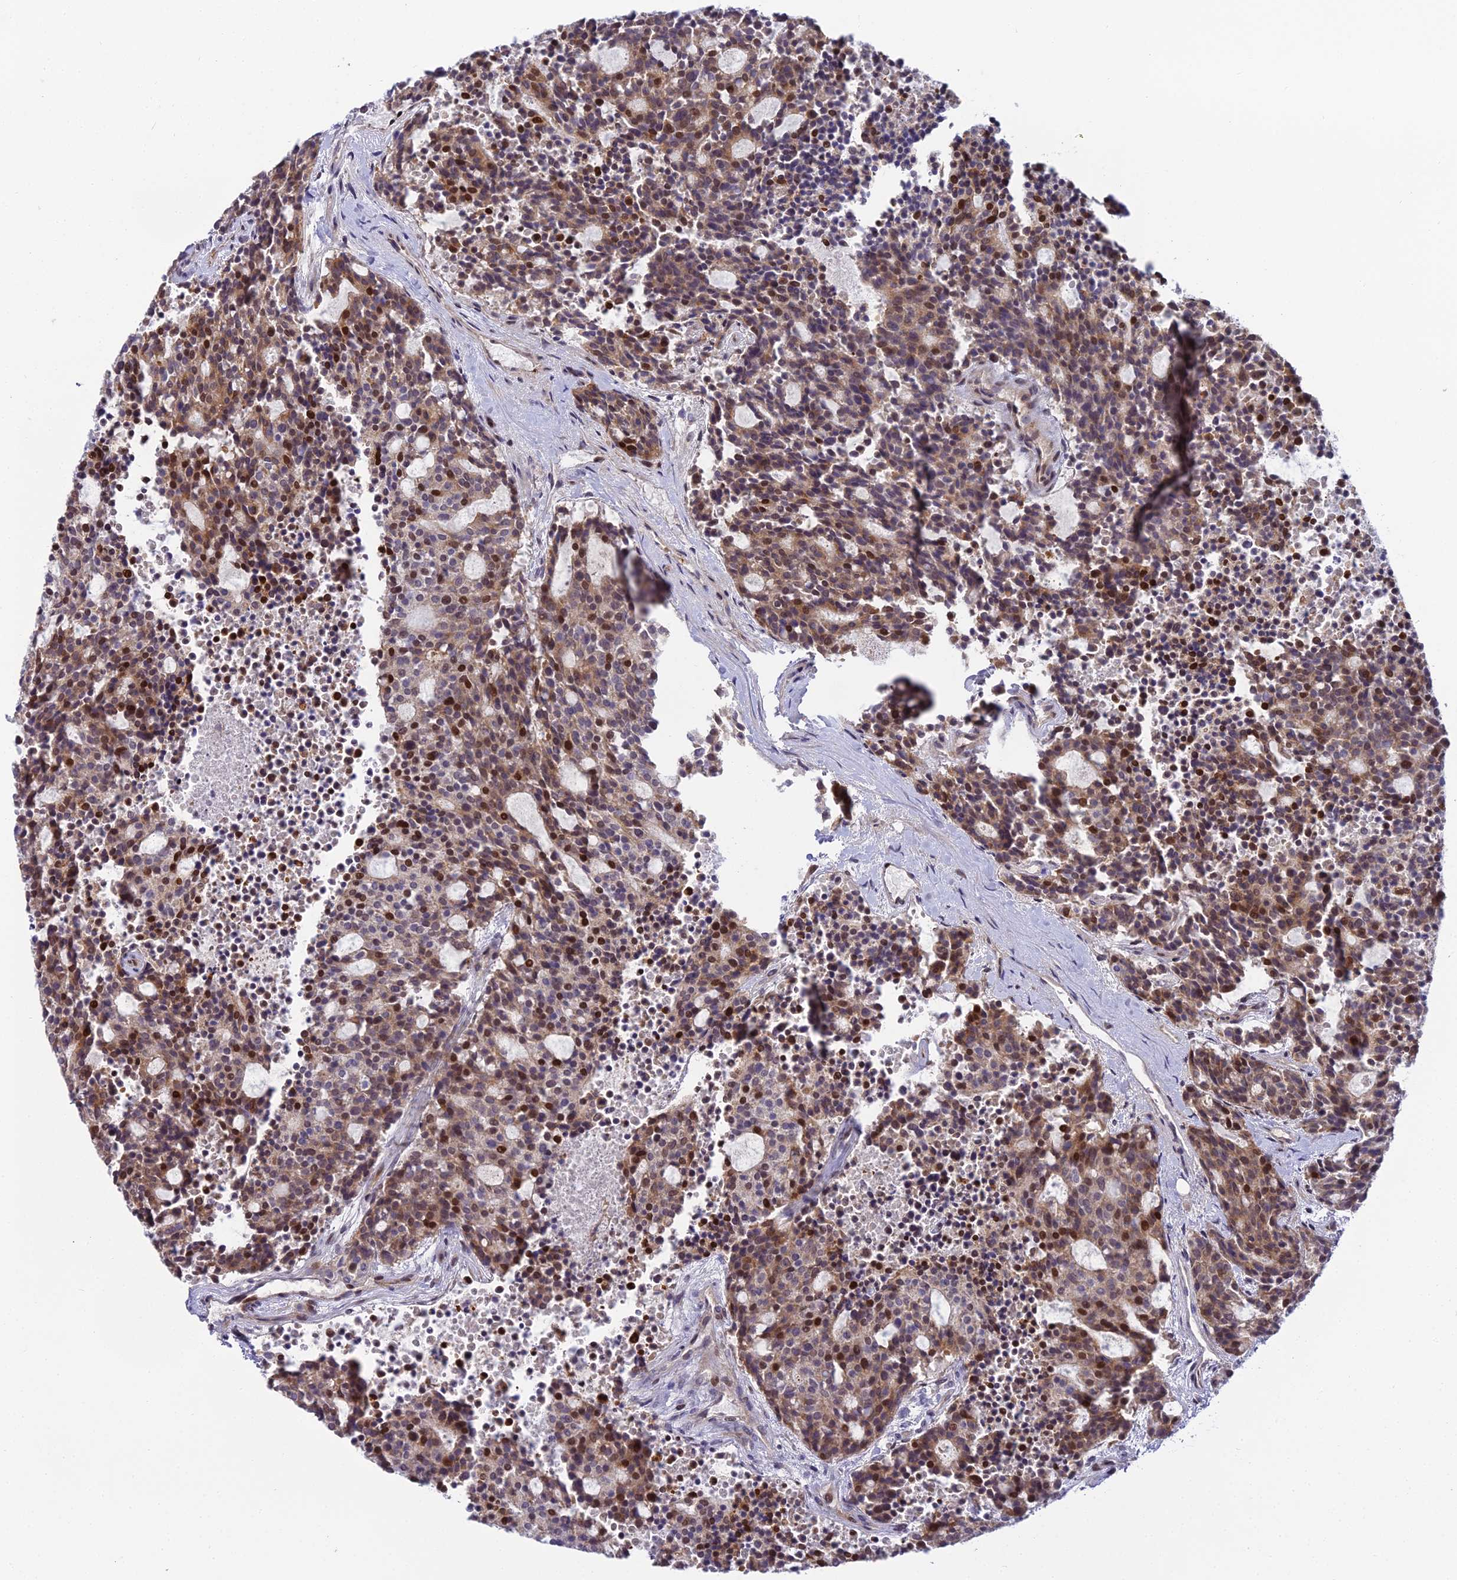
{"staining": {"intensity": "moderate", "quantity": ">75%", "location": "cytoplasmic/membranous,nuclear"}, "tissue": "carcinoid", "cell_type": "Tumor cells", "image_type": "cancer", "snomed": [{"axis": "morphology", "description": "Carcinoid, malignant, NOS"}, {"axis": "topography", "description": "Pancreas"}], "caption": "Protein expression analysis of carcinoid shows moderate cytoplasmic/membranous and nuclear staining in about >75% of tumor cells.", "gene": "ZNF707", "patient": {"sex": "female", "age": 54}}